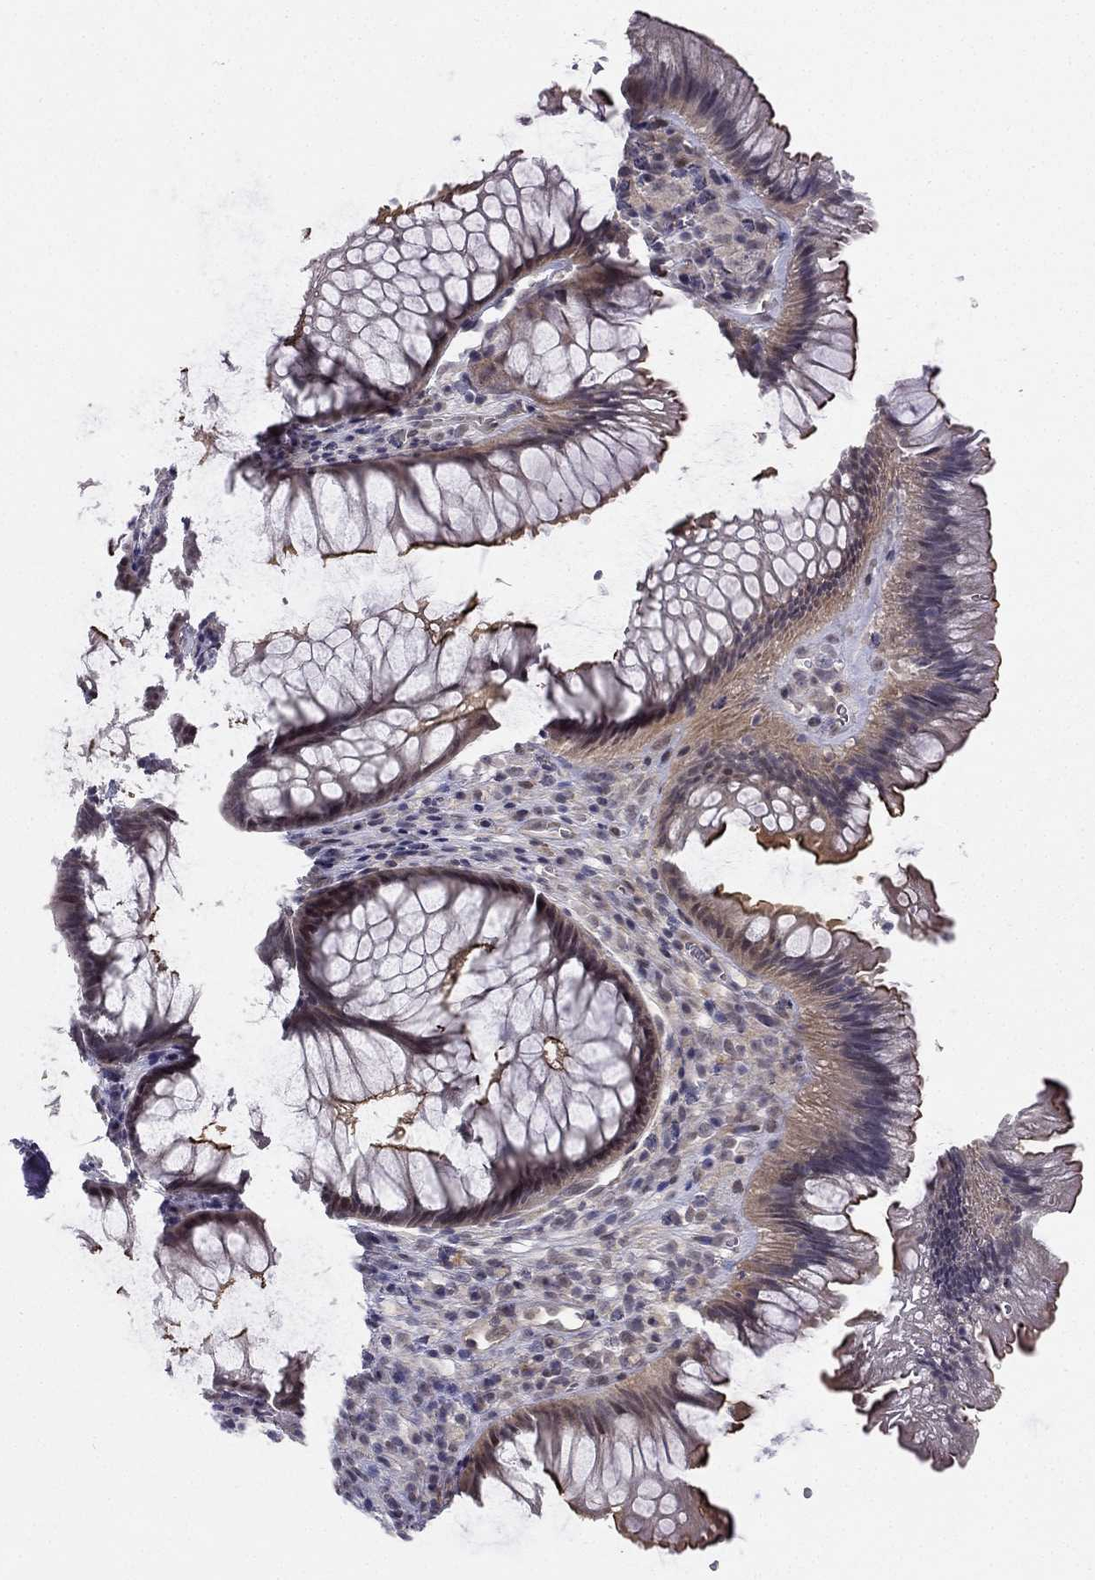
{"staining": {"intensity": "strong", "quantity": ">75%", "location": "cytoplasmic/membranous"}, "tissue": "rectum", "cell_type": "Glandular cells", "image_type": "normal", "snomed": [{"axis": "morphology", "description": "Normal tissue, NOS"}, {"axis": "topography", "description": "Smooth muscle"}, {"axis": "topography", "description": "Rectum"}], "caption": "A high amount of strong cytoplasmic/membranous expression is present in approximately >75% of glandular cells in unremarkable rectum.", "gene": "CHST8", "patient": {"sex": "male", "age": 53}}